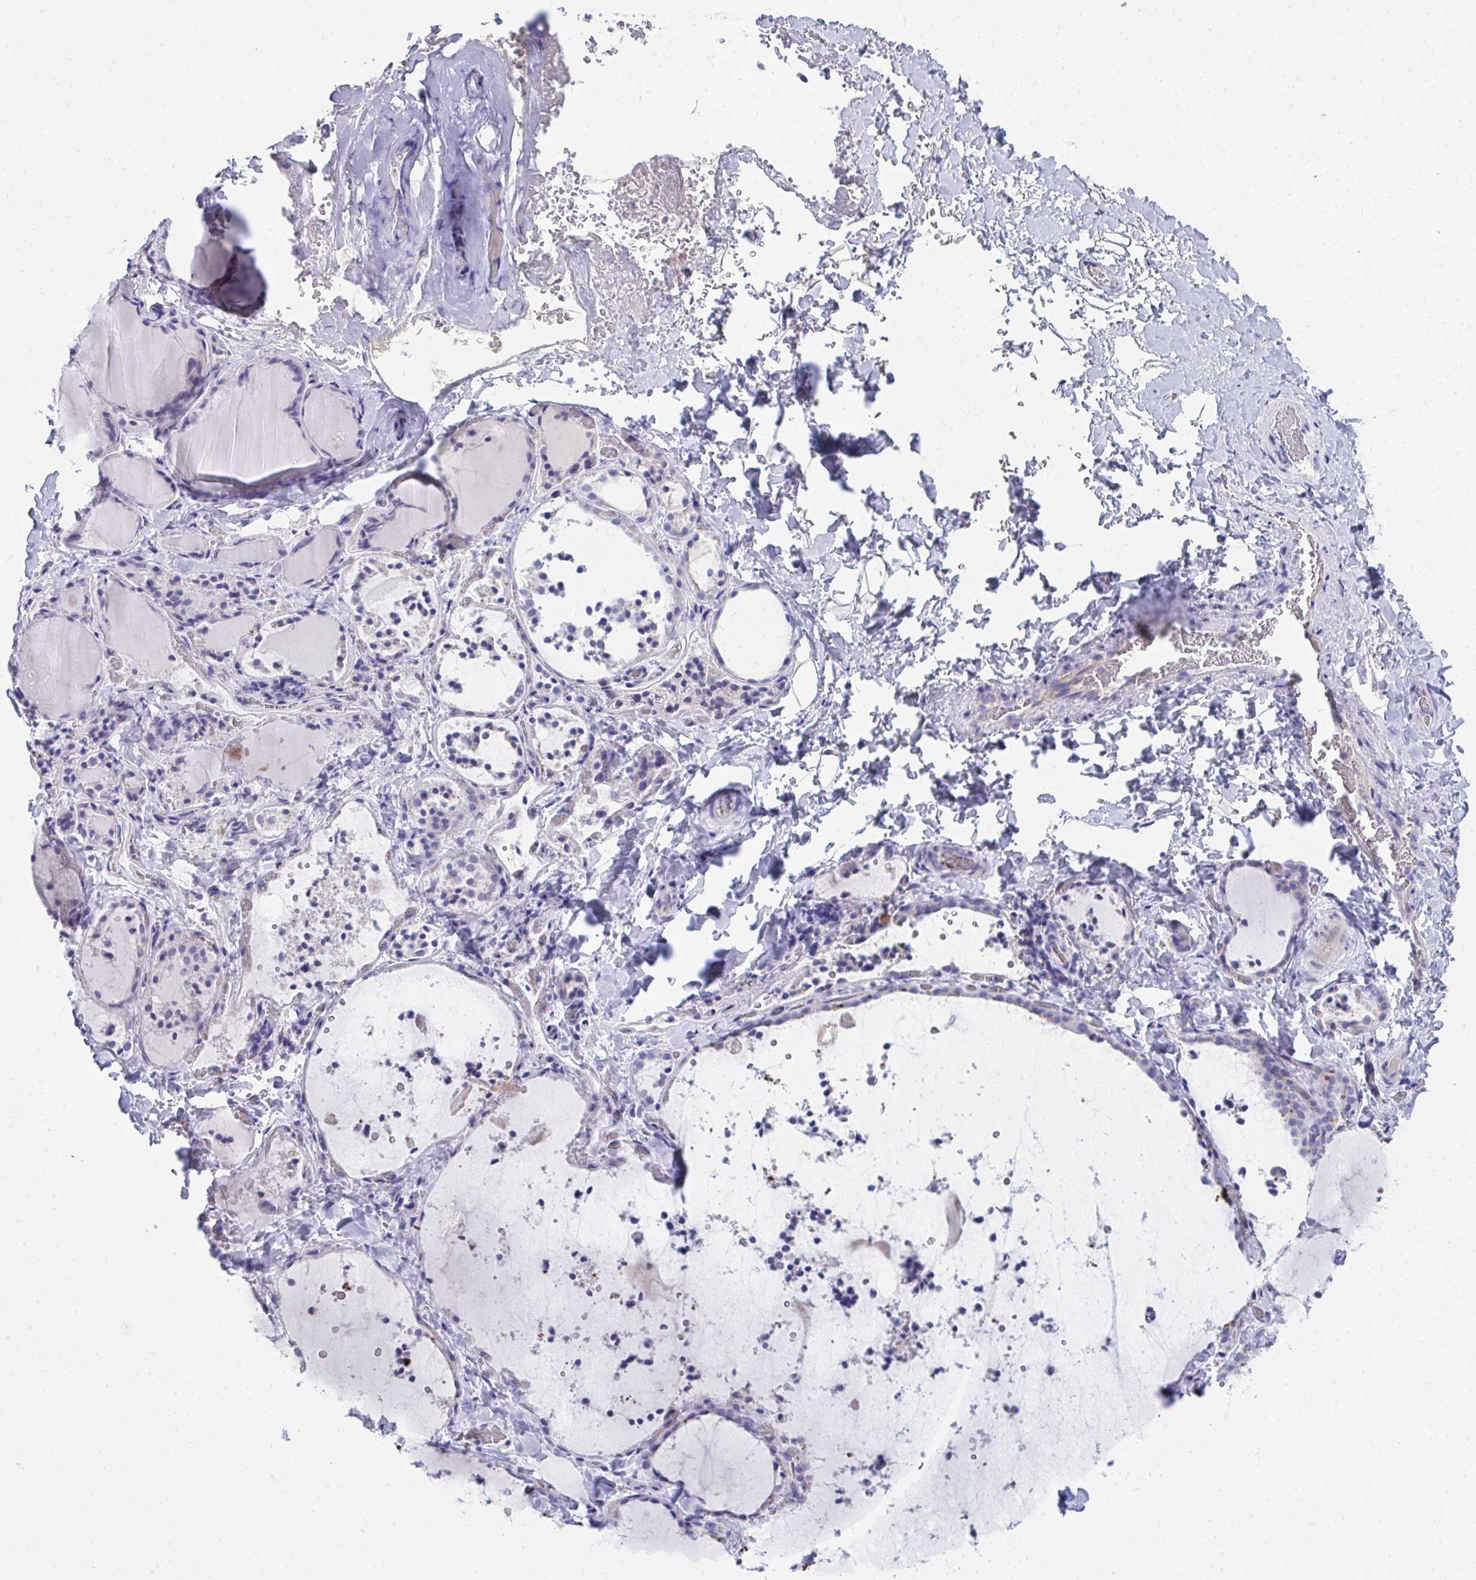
{"staining": {"intensity": "negative", "quantity": "none", "location": "none"}, "tissue": "thyroid gland", "cell_type": "Glandular cells", "image_type": "normal", "snomed": [{"axis": "morphology", "description": "Normal tissue, NOS"}, {"axis": "topography", "description": "Thyroid gland"}], "caption": "Immunohistochemistry of benign thyroid gland shows no staining in glandular cells. (Brightfield microscopy of DAB (3,3'-diaminobenzidine) IHC at high magnification).", "gene": "LRRC36", "patient": {"sex": "female", "age": 22}}